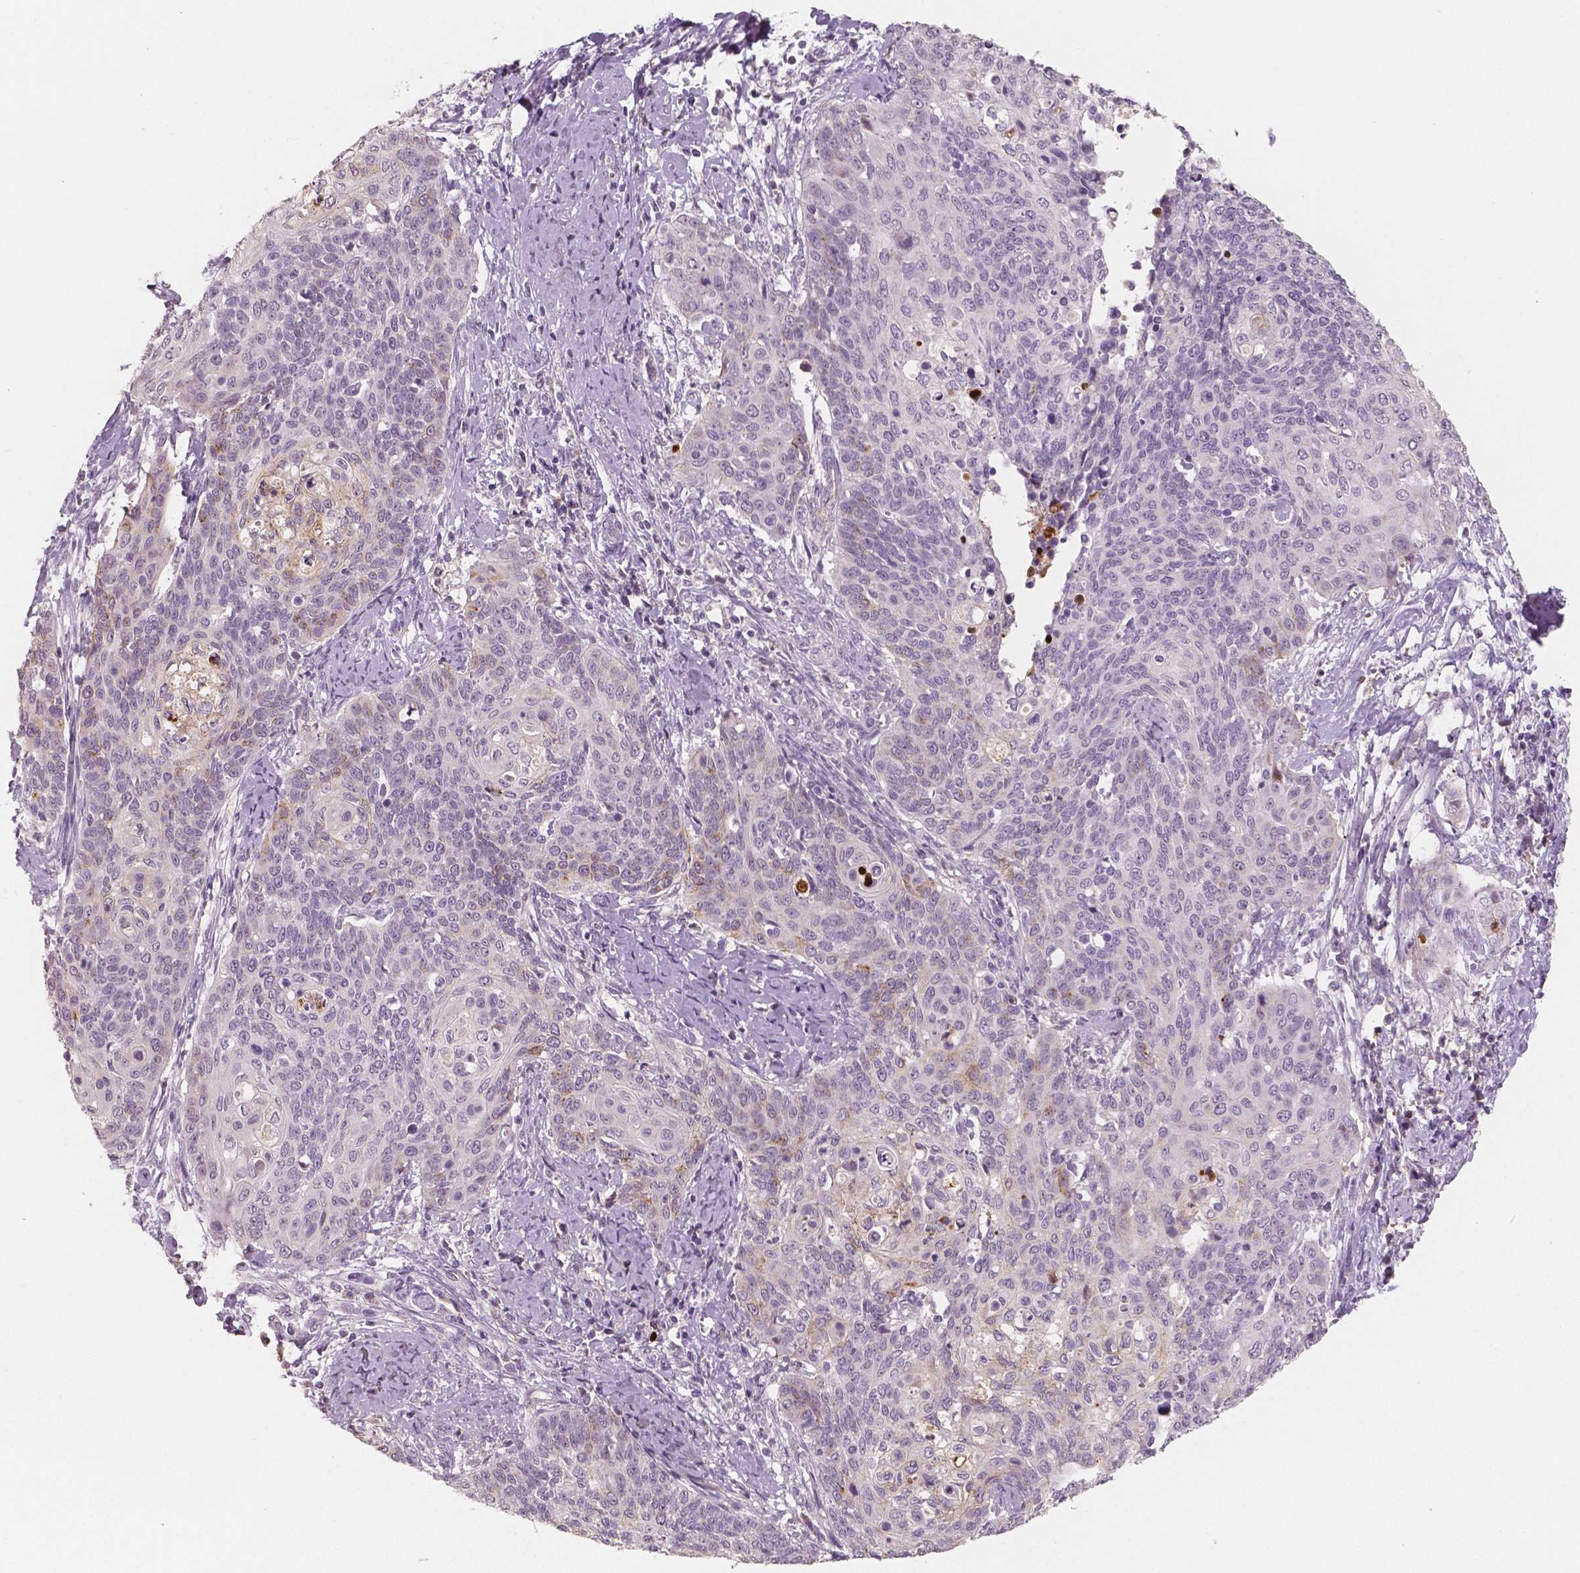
{"staining": {"intensity": "negative", "quantity": "none", "location": "none"}, "tissue": "cervical cancer", "cell_type": "Tumor cells", "image_type": "cancer", "snomed": [{"axis": "morphology", "description": "Normal tissue, NOS"}, {"axis": "morphology", "description": "Squamous cell carcinoma, NOS"}, {"axis": "topography", "description": "Cervix"}], "caption": "DAB (3,3'-diaminobenzidine) immunohistochemical staining of human cervical squamous cell carcinoma exhibits no significant expression in tumor cells.", "gene": "APOA4", "patient": {"sex": "female", "age": 39}}